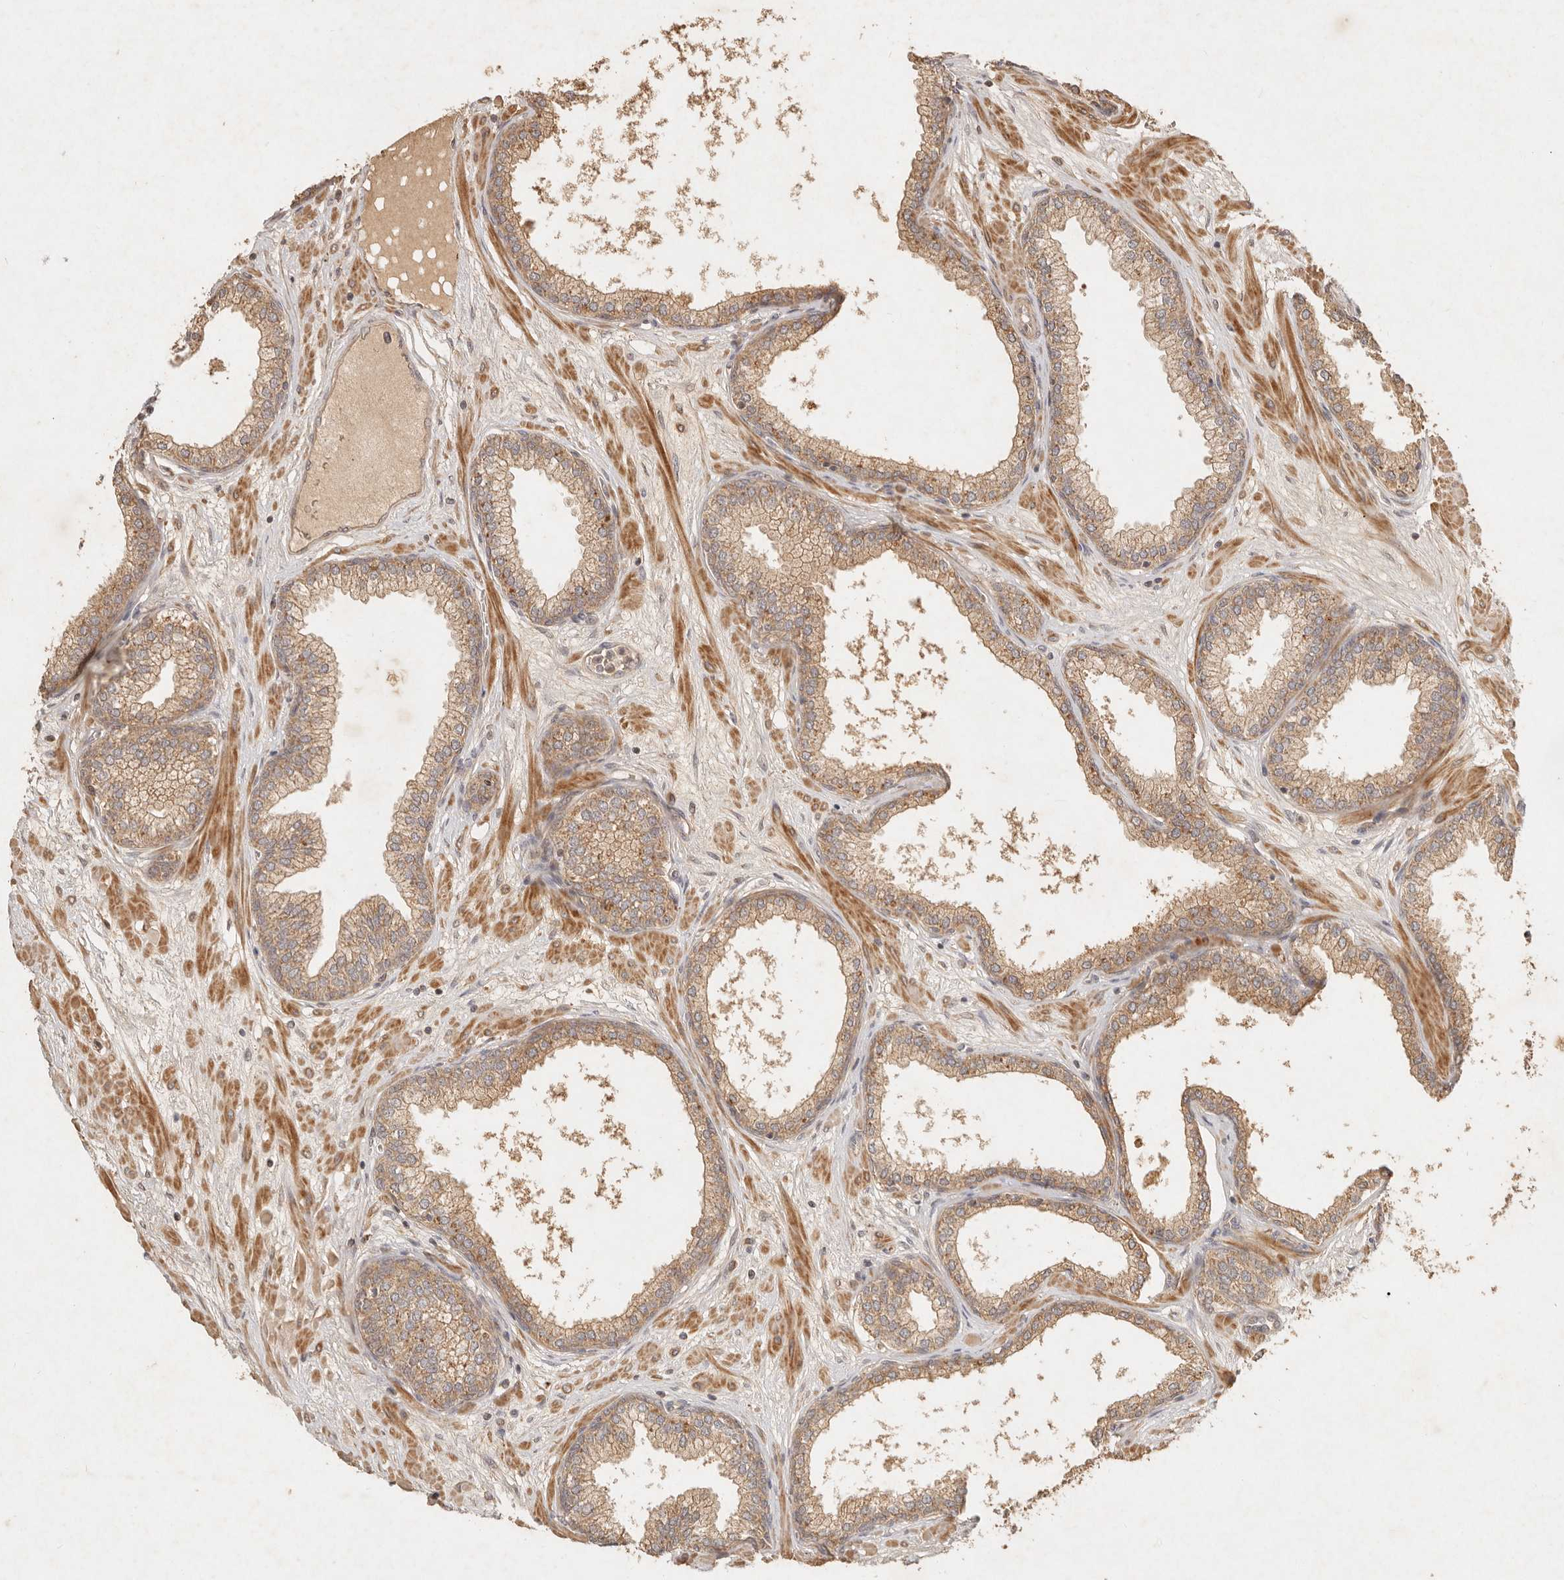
{"staining": {"intensity": "moderate", "quantity": ">75%", "location": "cytoplasmic/membranous"}, "tissue": "prostate", "cell_type": "Glandular cells", "image_type": "normal", "snomed": [{"axis": "morphology", "description": "Normal tissue, NOS"}, {"axis": "morphology", "description": "Urothelial carcinoma, Low grade"}, {"axis": "topography", "description": "Urinary bladder"}, {"axis": "topography", "description": "Prostate"}], "caption": "DAB (3,3'-diaminobenzidine) immunohistochemical staining of unremarkable human prostate reveals moderate cytoplasmic/membranous protein expression in about >75% of glandular cells.", "gene": "CLEC4C", "patient": {"sex": "male", "age": 60}}